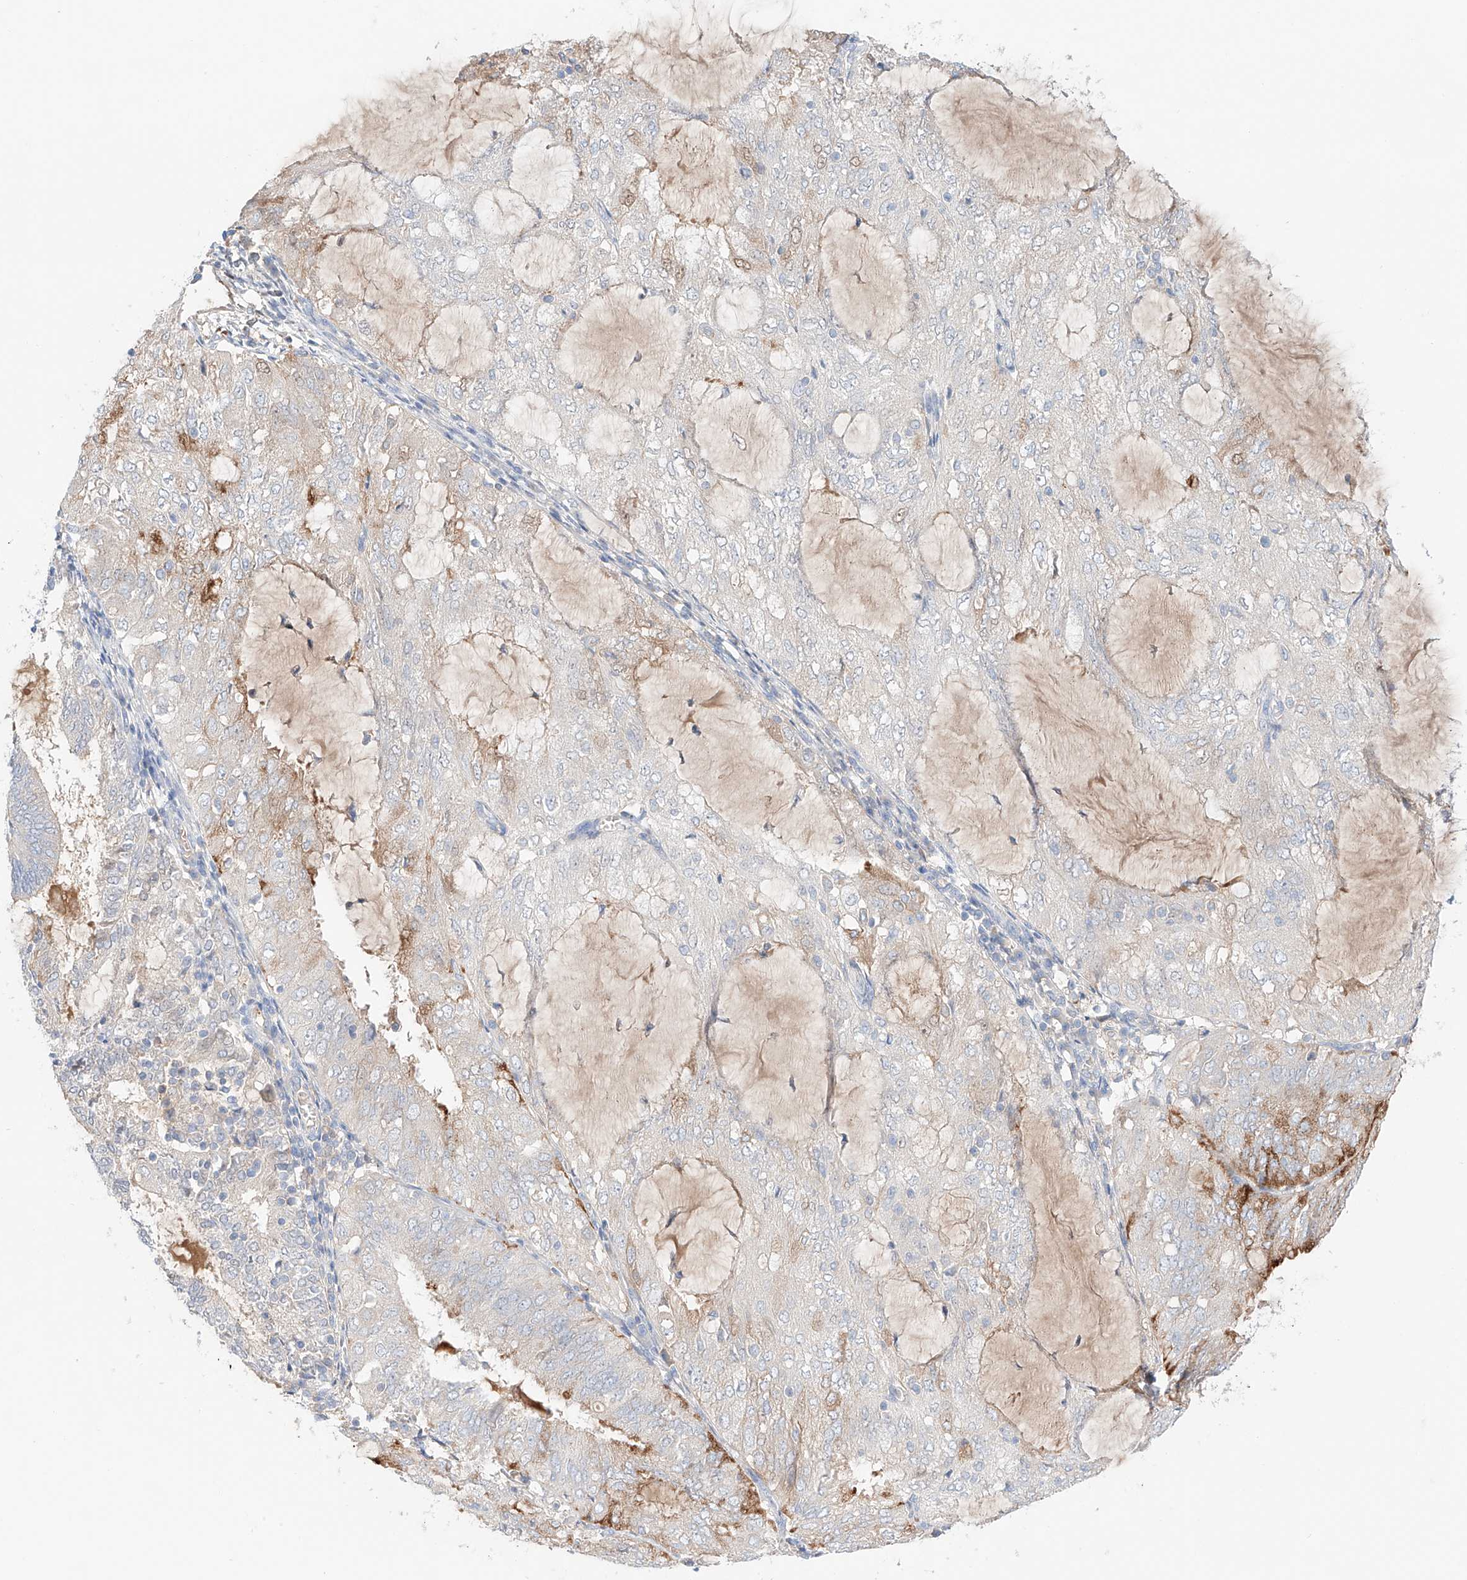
{"staining": {"intensity": "moderate", "quantity": "<25%", "location": "cytoplasmic/membranous"}, "tissue": "endometrial cancer", "cell_type": "Tumor cells", "image_type": "cancer", "snomed": [{"axis": "morphology", "description": "Adenocarcinoma, NOS"}, {"axis": "topography", "description": "Endometrium"}], "caption": "Protein analysis of endometrial adenocarcinoma tissue shows moderate cytoplasmic/membranous expression in approximately <25% of tumor cells.", "gene": "PGGT1B", "patient": {"sex": "female", "age": 81}}